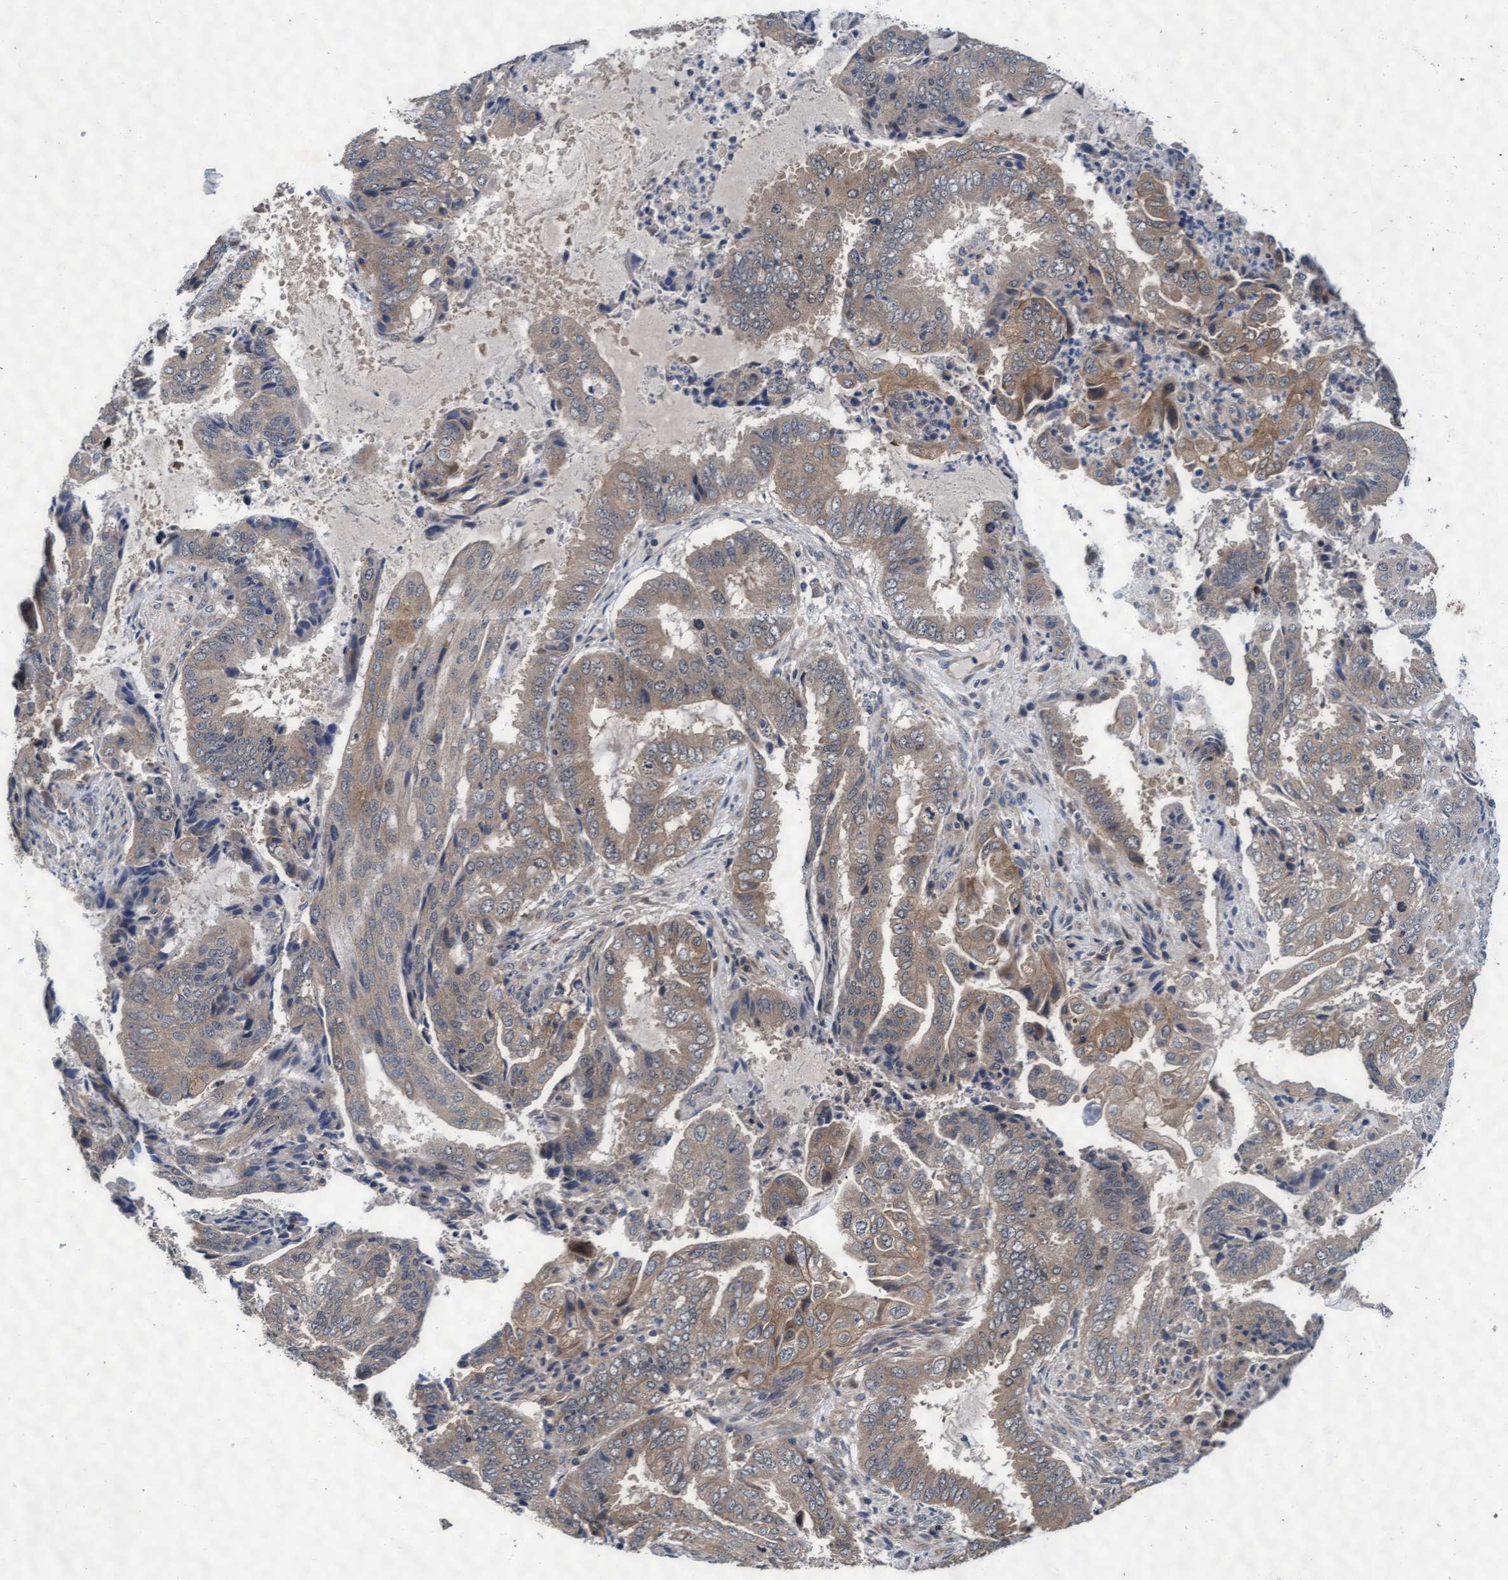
{"staining": {"intensity": "weak", "quantity": ">75%", "location": "cytoplasmic/membranous"}, "tissue": "endometrial cancer", "cell_type": "Tumor cells", "image_type": "cancer", "snomed": [{"axis": "morphology", "description": "Adenocarcinoma, NOS"}, {"axis": "topography", "description": "Endometrium"}], "caption": "Endometrial adenocarcinoma stained with immunohistochemistry (IHC) displays weak cytoplasmic/membranous positivity in approximately >75% of tumor cells. (DAB IHC, brown staining for protein, blue staining for nuclei).", "gene": "EFCAB13", "patient": {"sex": "female", "age": 51}}